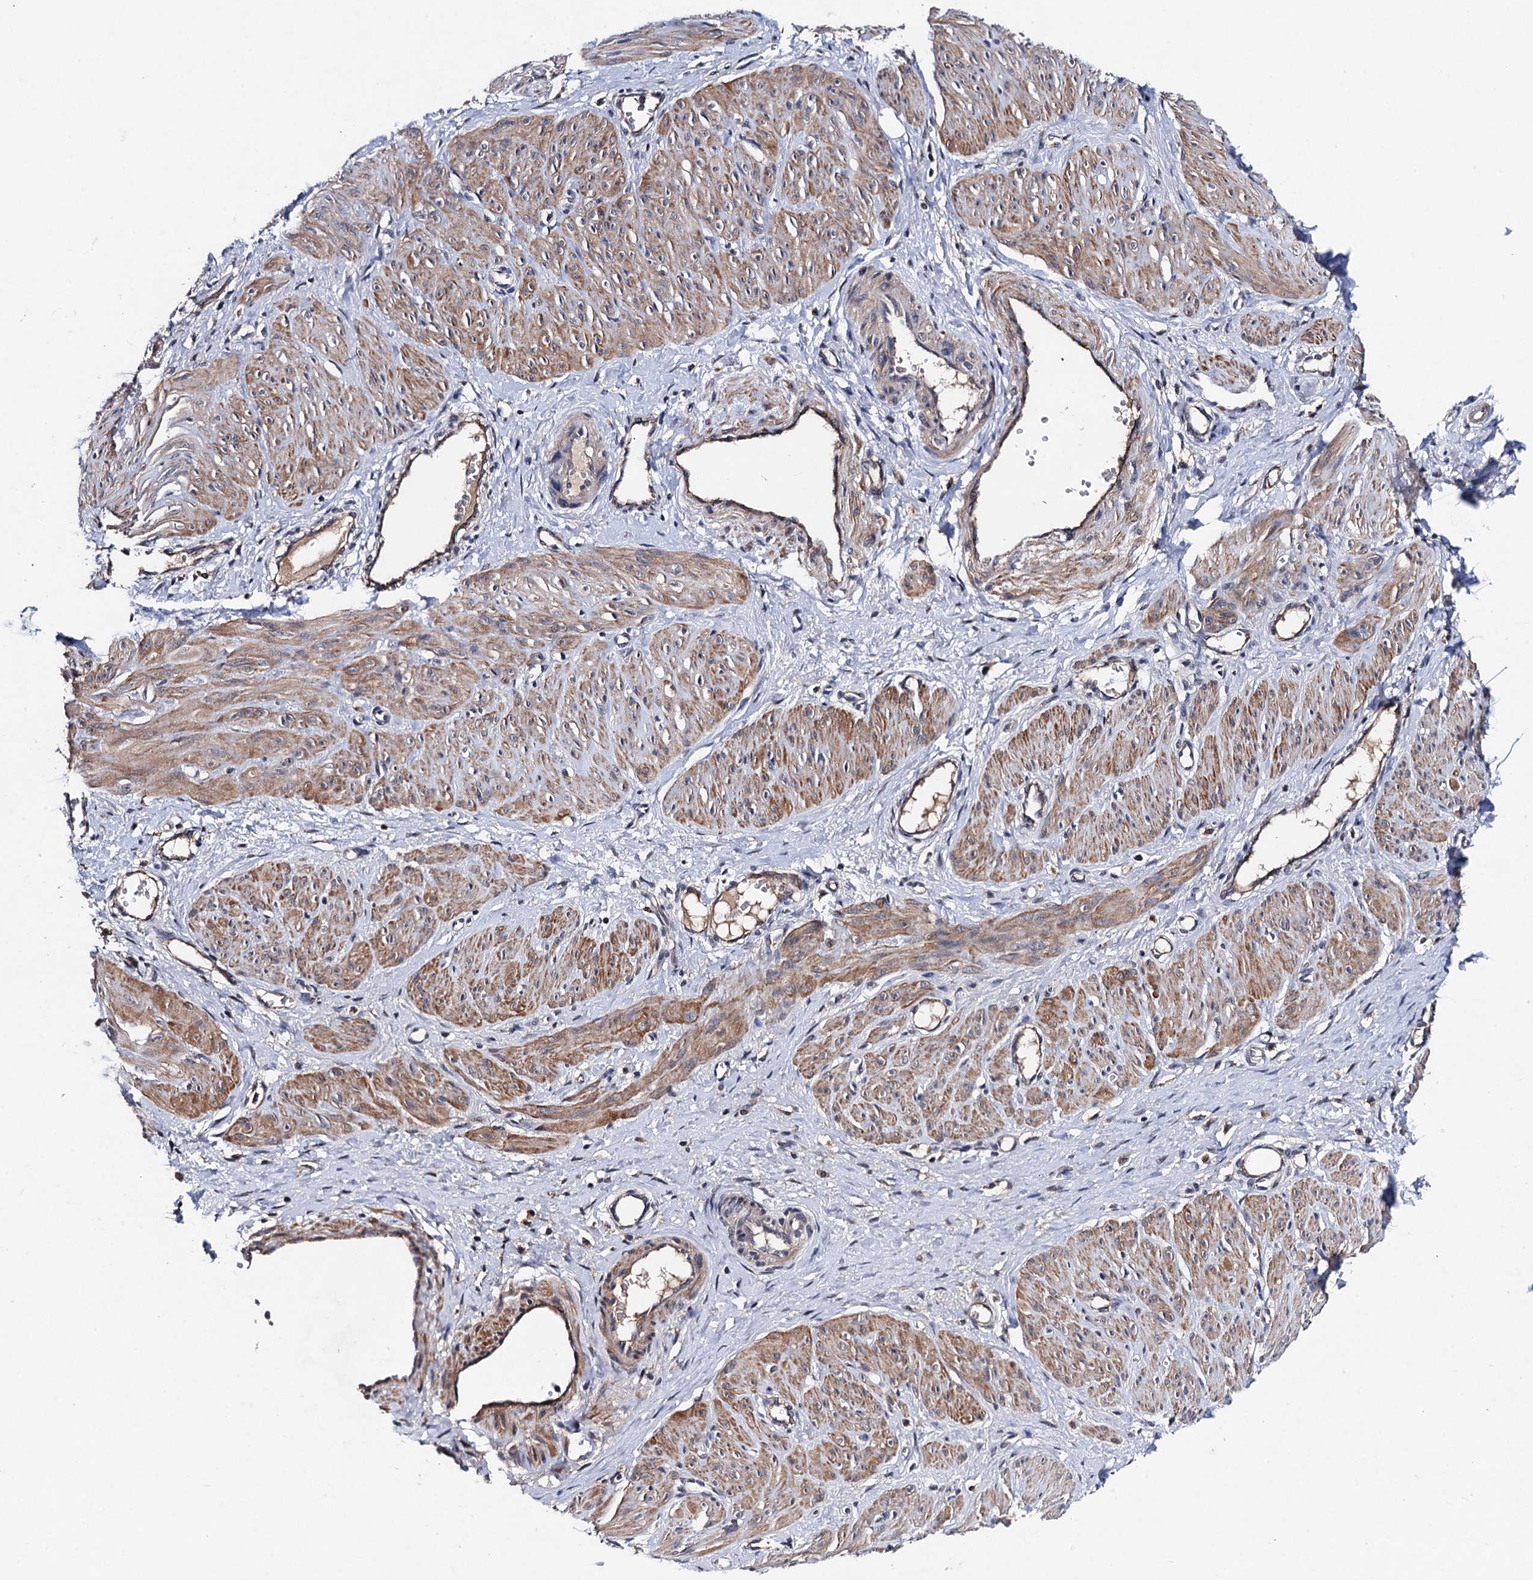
{"staining": {"intensity": "moderate", "quantity": ">75%", "location": "cytoplasmic/membranous"}, "tissue": "smooth muscle", "cell_type": "Smooth muscle cells", "image_type": "normal", "snomed": [{"axis": "morphology", "description": "Normal tissue, NOS"}, {"axis": "topography", "description": "Endometrium"}], "caption": "This is an image of immunohistochemistry staining of unremarkable smooth muscle, which shows moderate positivity in the cytoplasmic/membranous of smooth muscle cells.", "gene": "PPTC7", "patient": {"sex": "female", "age": 33}}